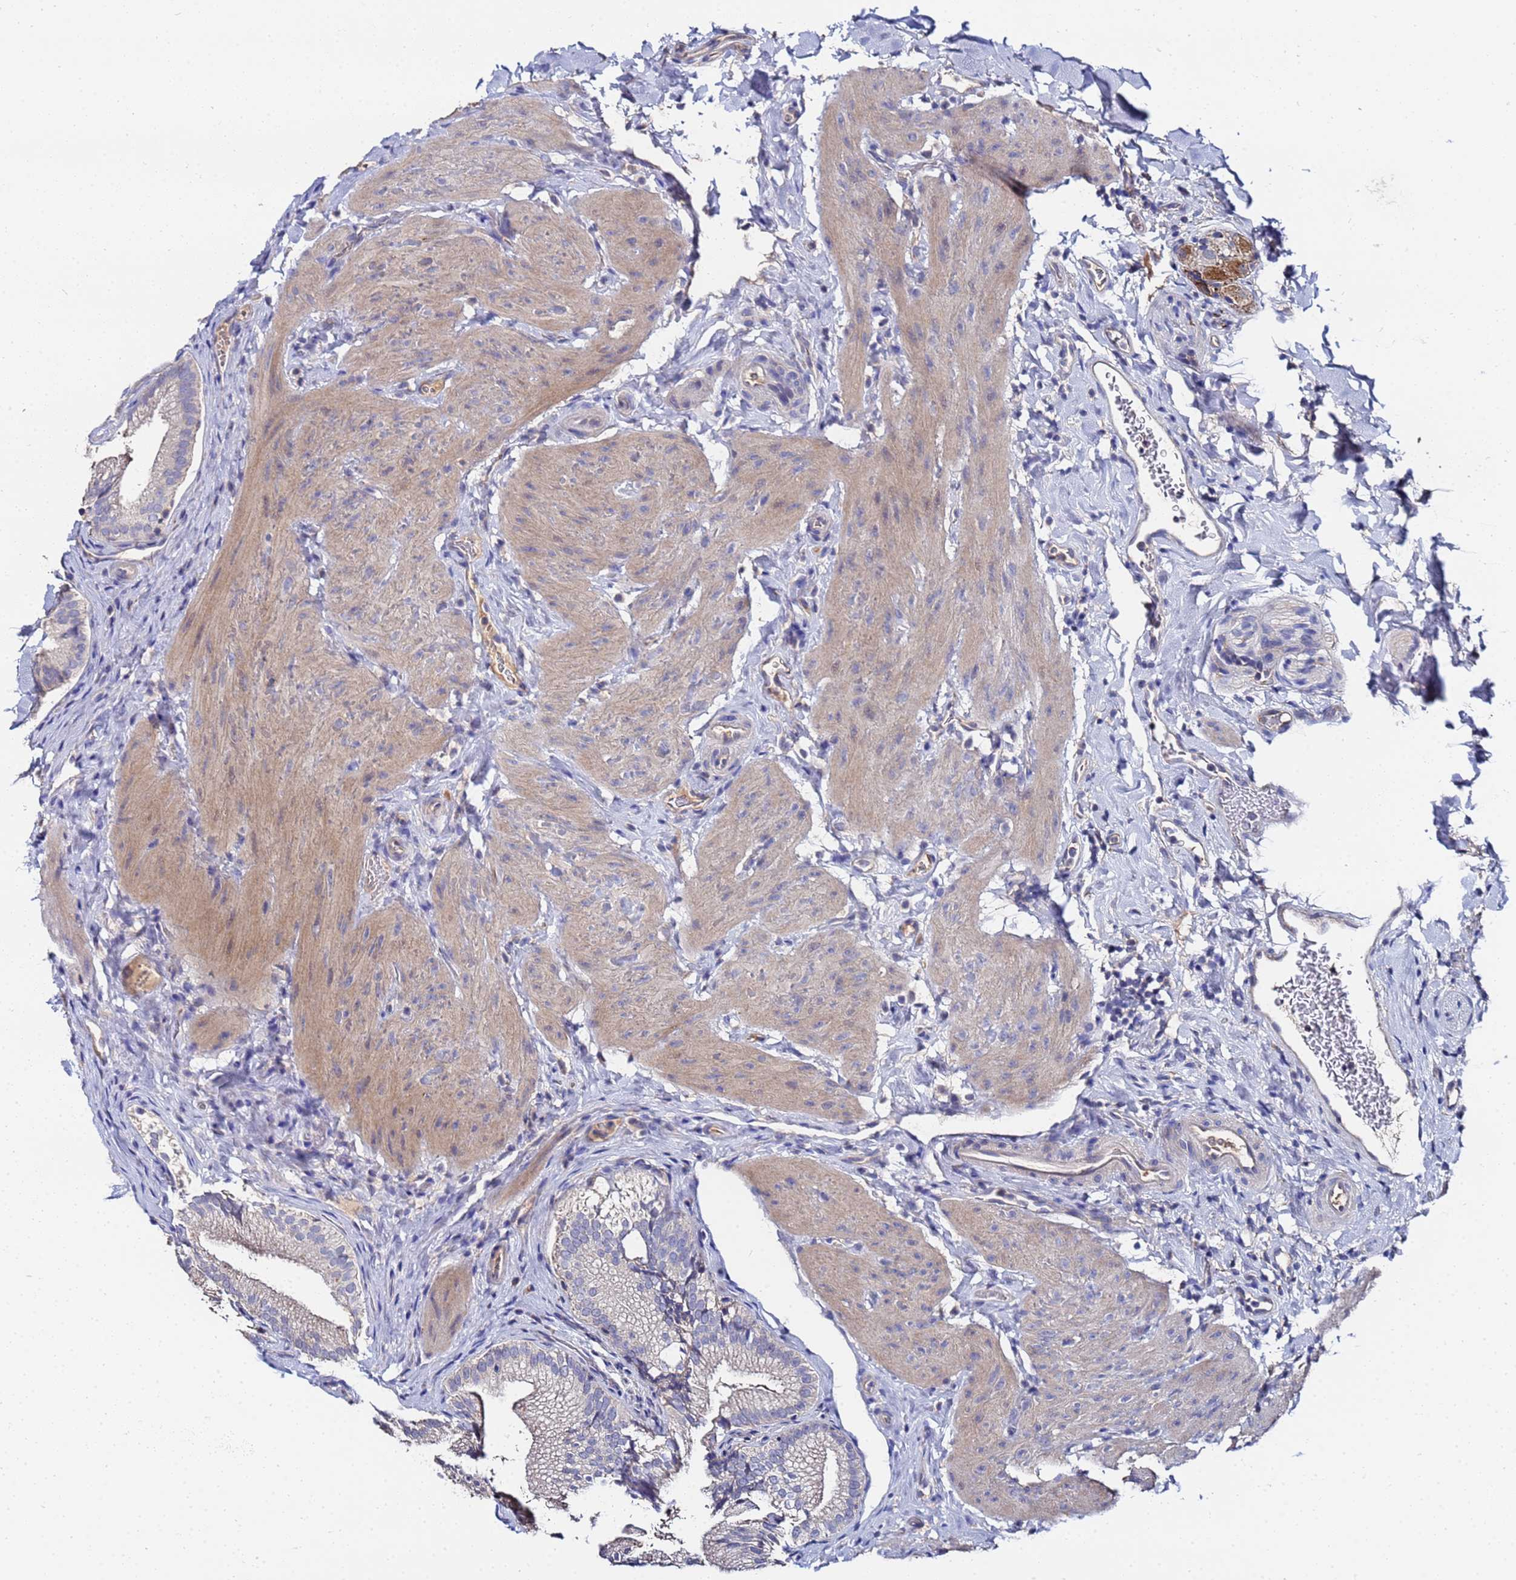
{"staining": {"intensity": "weak", "quantity": "<25%", "location": "cytoplasmic/membranous"}, "tissue": "gallbladder", "cell_type": "Glandular cells", "image_type": "normal", "snomed": [{"axis": "morphology", "description": "Normal tissue, NOS"}, {"axis": "topography", "description": "Gallbladder"}], "caption": "Glandular cells show no significant protein expression in unremarkable gallbladder. (DAB immunohistochemistry, high magnification).", "gene": "TCP10L", "patient": {"sex": "female", "age": 30}}